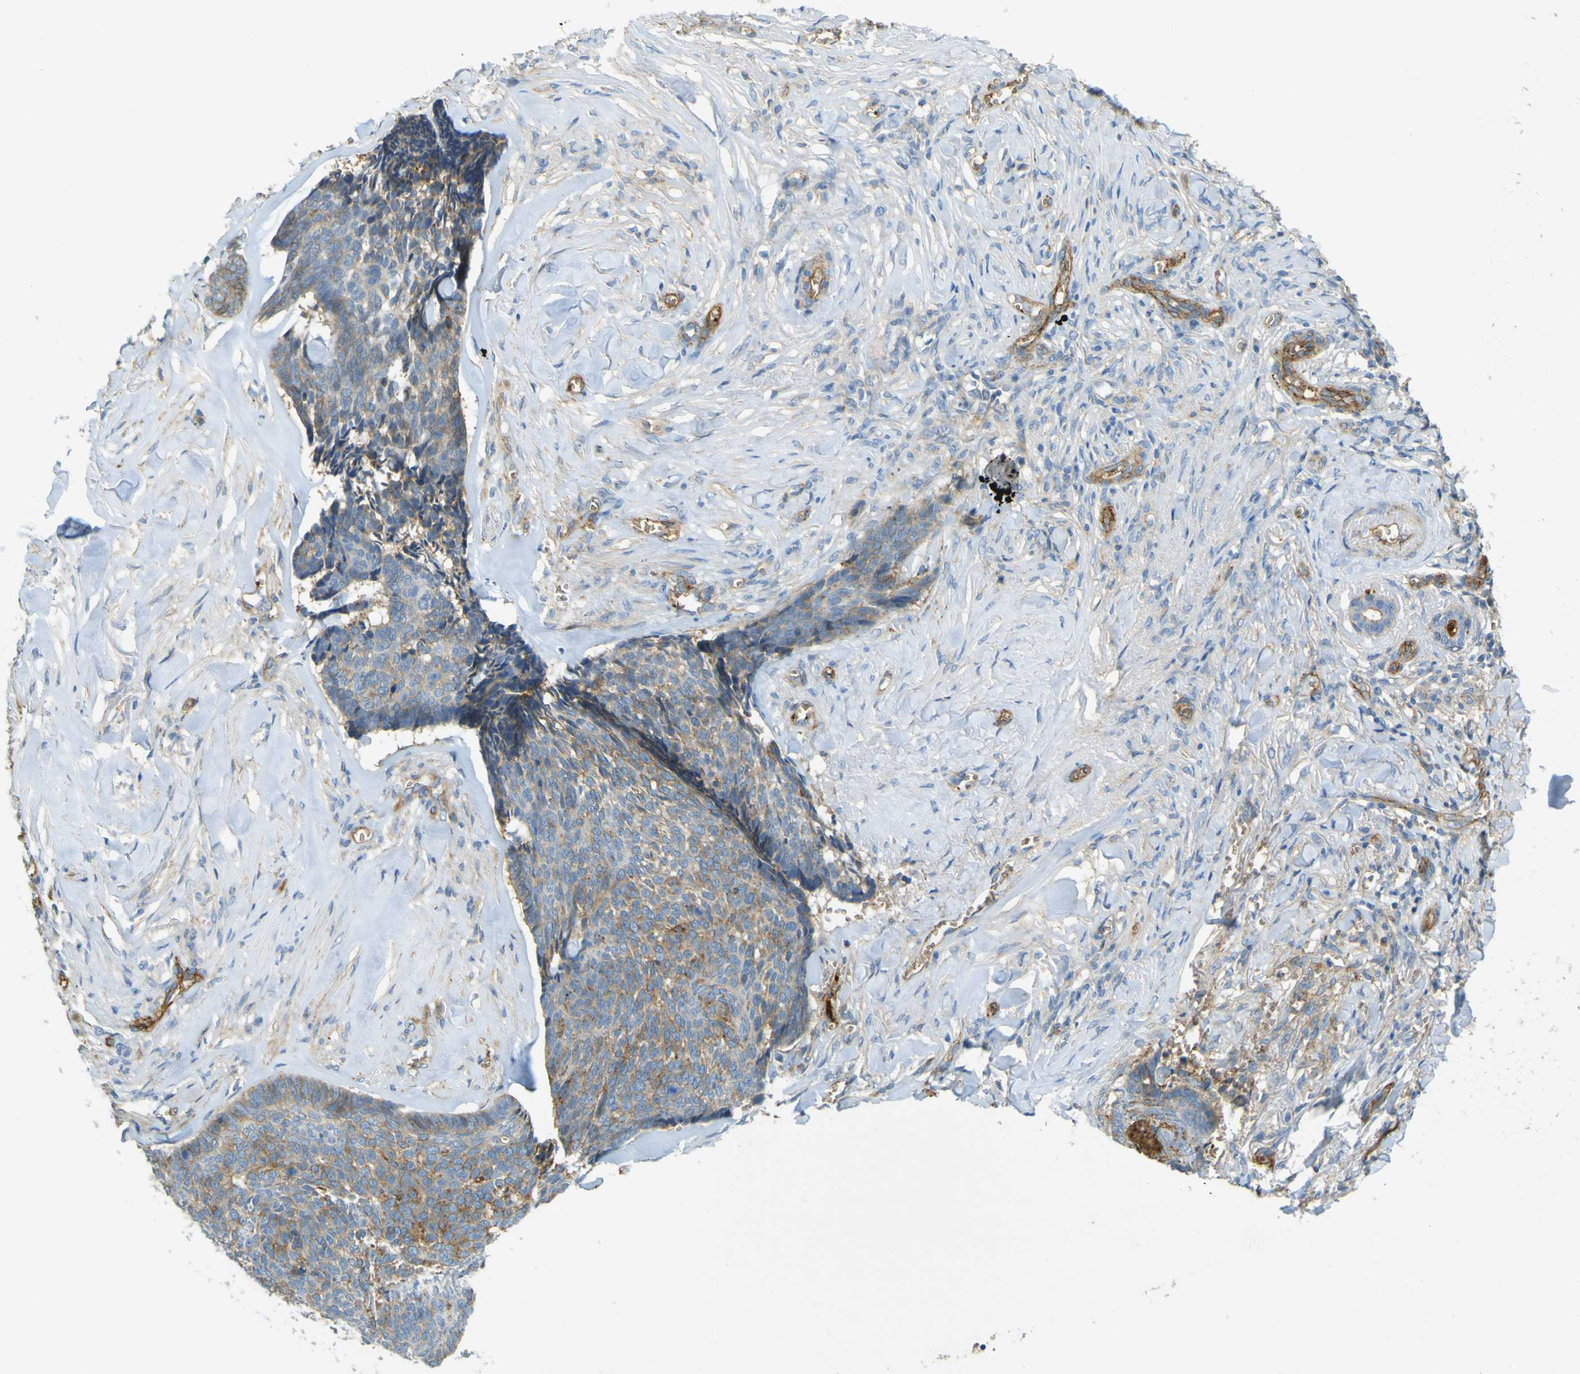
{"staining": {"intensity": "moderate", "quantity": ">75%", "location": "cytoplasmic/membranous"}, "tissue": "skin cancer", "cell_type": "Tumor cells", "image_type": "cancer", "snomed": [{"axis": "morphology", "description": "Basal cell carcinoma"}, {"axis": "topography", "description": "Skin"}], "caption": "Moderate cytoplasmic/membranous positivity for a protein is seen in approximately >75% of tumor cells of skin cancer (basal cell carcinoma) using IHC.", "gene": "PLXDC1", "patient": {"sex": "male", "age": 84}}